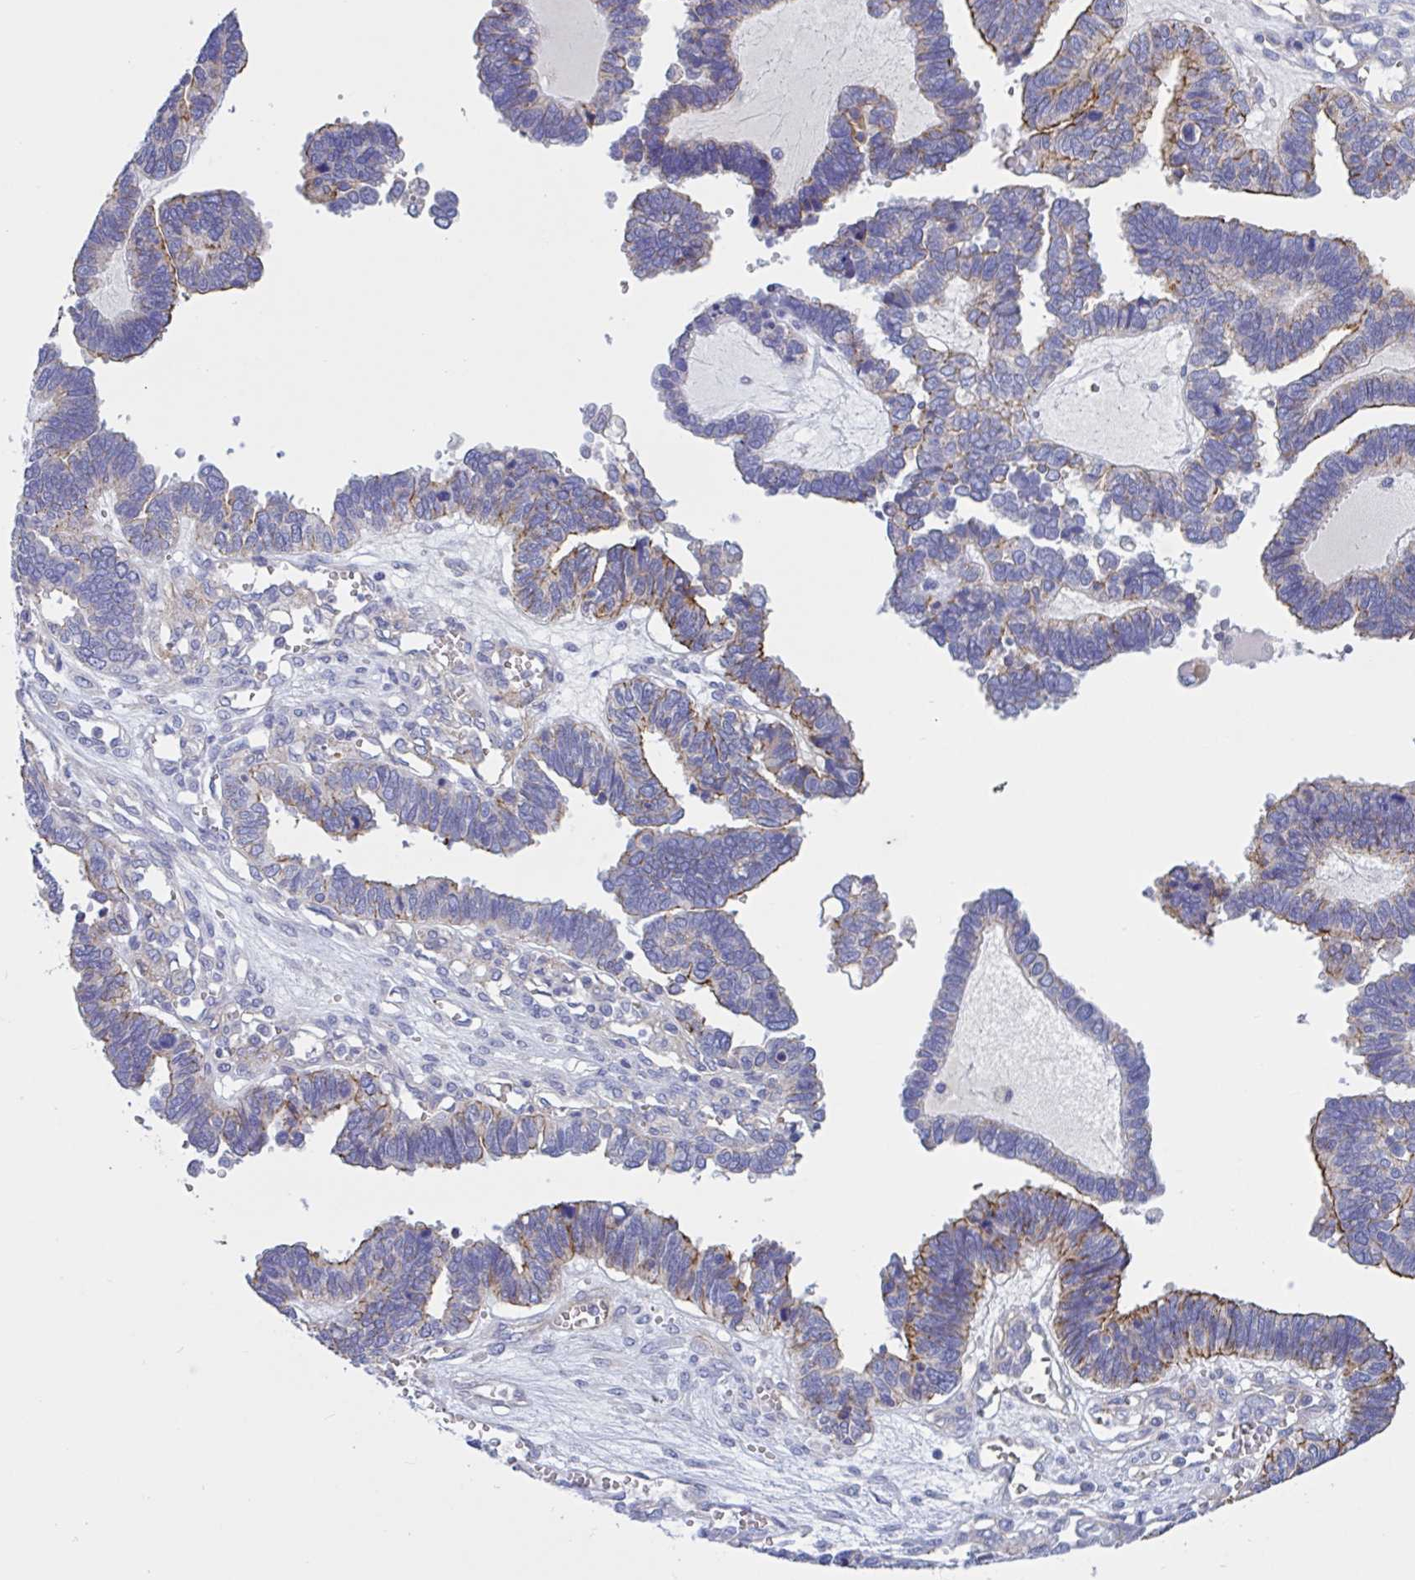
{"staining": {"intensity": "strong", "quantity": "25%-75%", "location": "cytoplasmic/membranous"}, "tissue": "ovarian cancer", "cell_type": "Tumor cells", "image_type": "cancer", "snomed": [{"axis": "morphology", "description": "Cystadenocarcinoma, serous, NOS"}, {"axis": "topography", "description": "Ovary"}], "caption": "Protein analysis of ovarian serous cystadenocarcinoma tissue shows strong cytoplasmic/membranous positivity in about 25%-75% of tumor cells.", "gene": "SLC66A1", "patient": {"sex": "female", "age": 51}}